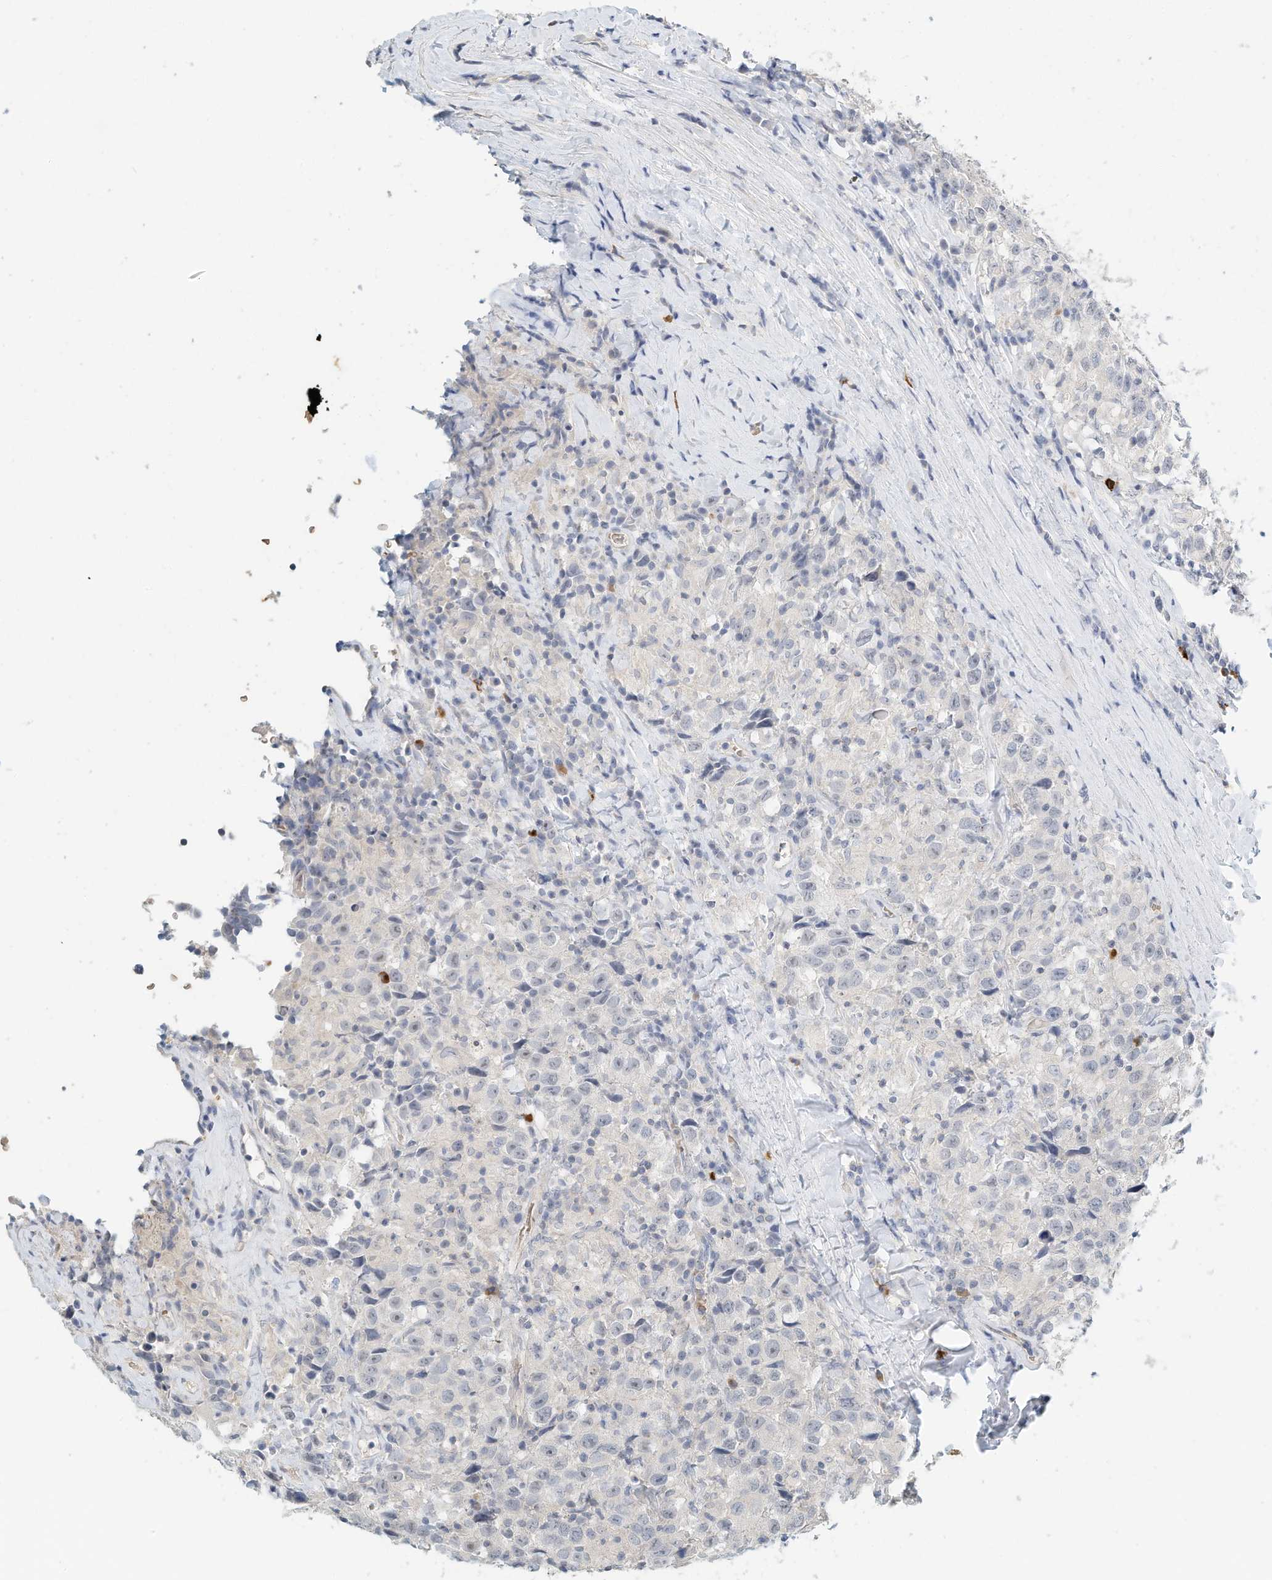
{"staining": {"intensity": "negative", "quantity": "none", "location": "none"}, "tissue": "testis cancer", "cell_type": "Tumor cells", "image_type": "cancer", "snomed": [{"axis": "morphology", "description": "Seminoma, NOS"}, {"axis": "topography", "description": "Testis"}], "caption": "A histopathology image of testis seminoma stained for a protein exhibits no brown staining in tumor cells. (DAB (3,3'-diaminobenzidine) immunohistochemistry with hematoxylin counter stain).", "gene": "RCAN3", "patient": {"sex": "male", "age": 41}}